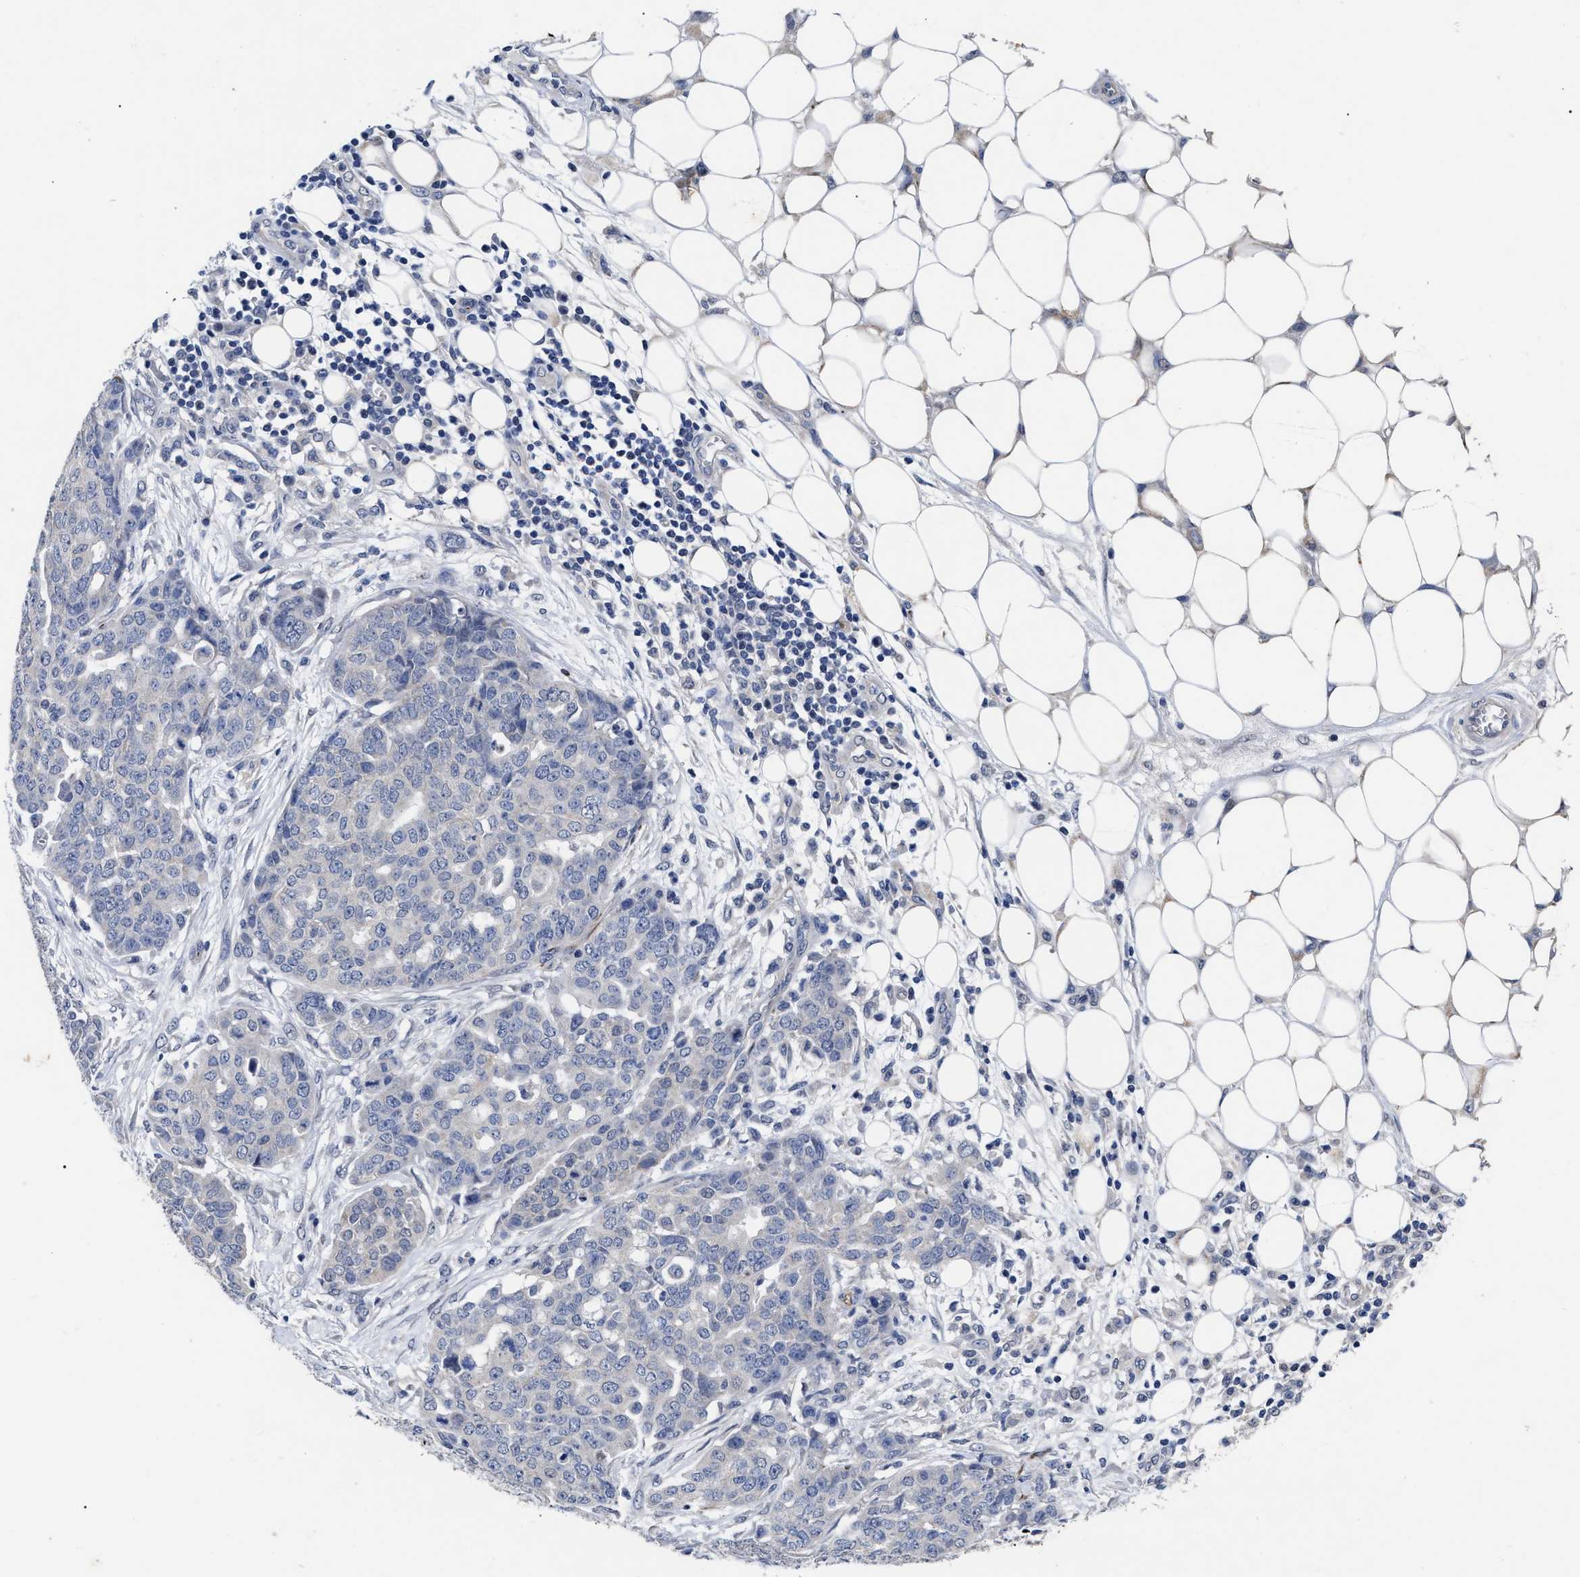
{"staining": {"intensity": "negative", "quantity": "none", "location": "none"}, "tissue": "ovarian cancer", "cell_type": "Tumor cells", "image_type": "cancer", "snomed": [{"axis": "morphology", "description": "Cystadenocarcinoma, serous, NOS"}, {"axis": "topography", "description": "Soft tissue"}, {"axis": "topography", "description": "Ovary"}], "caption": "Immunohistochemistry micrograph of neoplastic tissue: human ovarian cancer (serous cystadenocarcinoma) stained with DAB shows no significant protein expression in tumor cells. The staining was performed using DAB to visualize the protein expression in brown, while the nuclei were stained in blue with hematoxylin (Magnification: 20x).", "gene": "CCN5", "patient": {"sex": "female", "age": 57}}